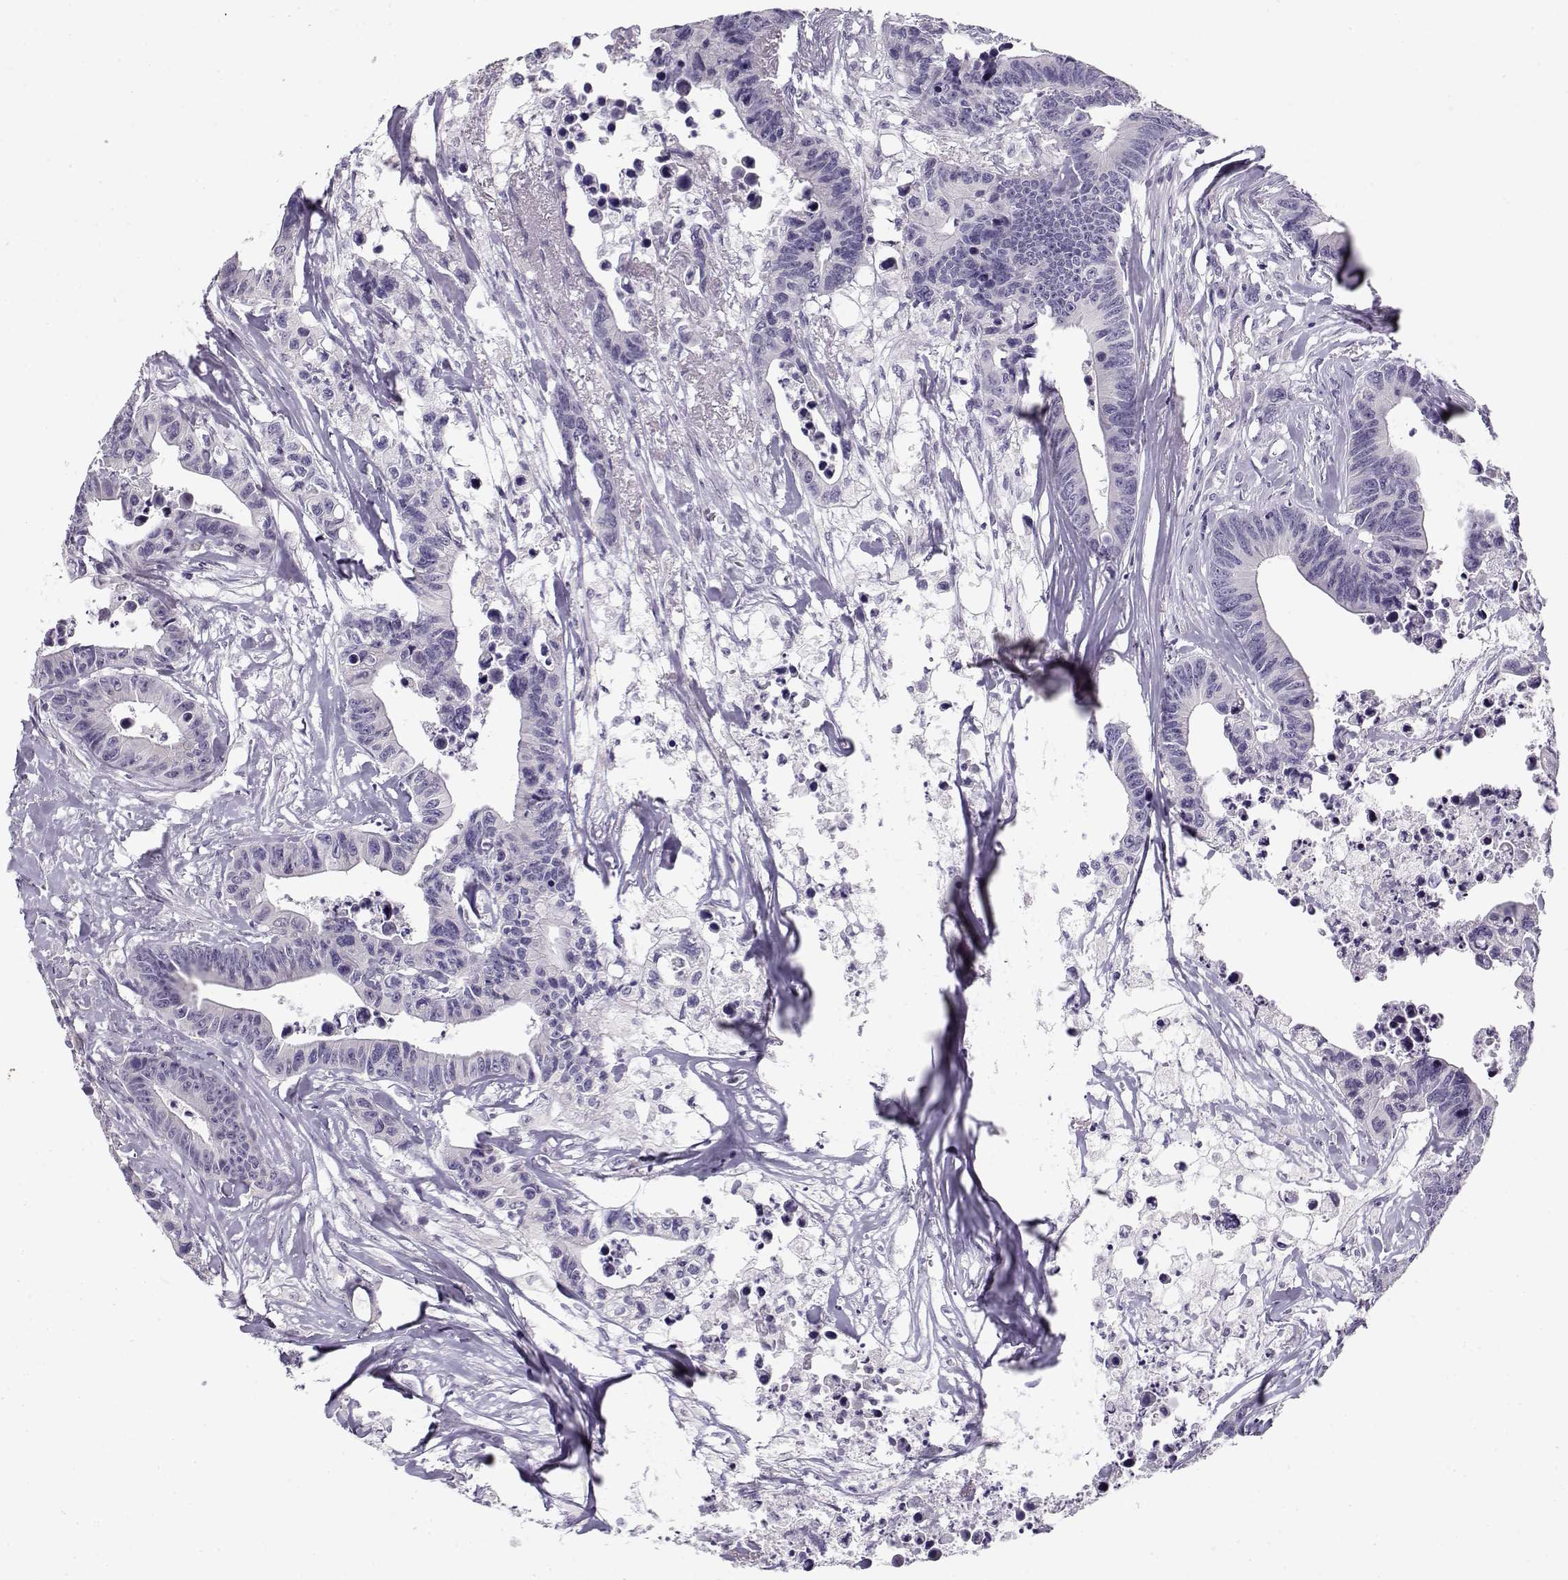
{"staining": {"intensity": "negative", "quantity": "none", "location": "none"}, "tissue": "colorectal cancer", "cell_type": "Tumor cells", "image_type": "cancer", "snomed": [{"axis": "morphology", "description": "Adenocarcinoma, NOS"}, {"axis": "topography", "description": "Colon"}], "caption": "This is a micrograph of IHC staining of colorectal cancer, which shows no expression in tumor cells.", "gene": "C16orf86", "patient": {"sex": "female", "age": 87}}